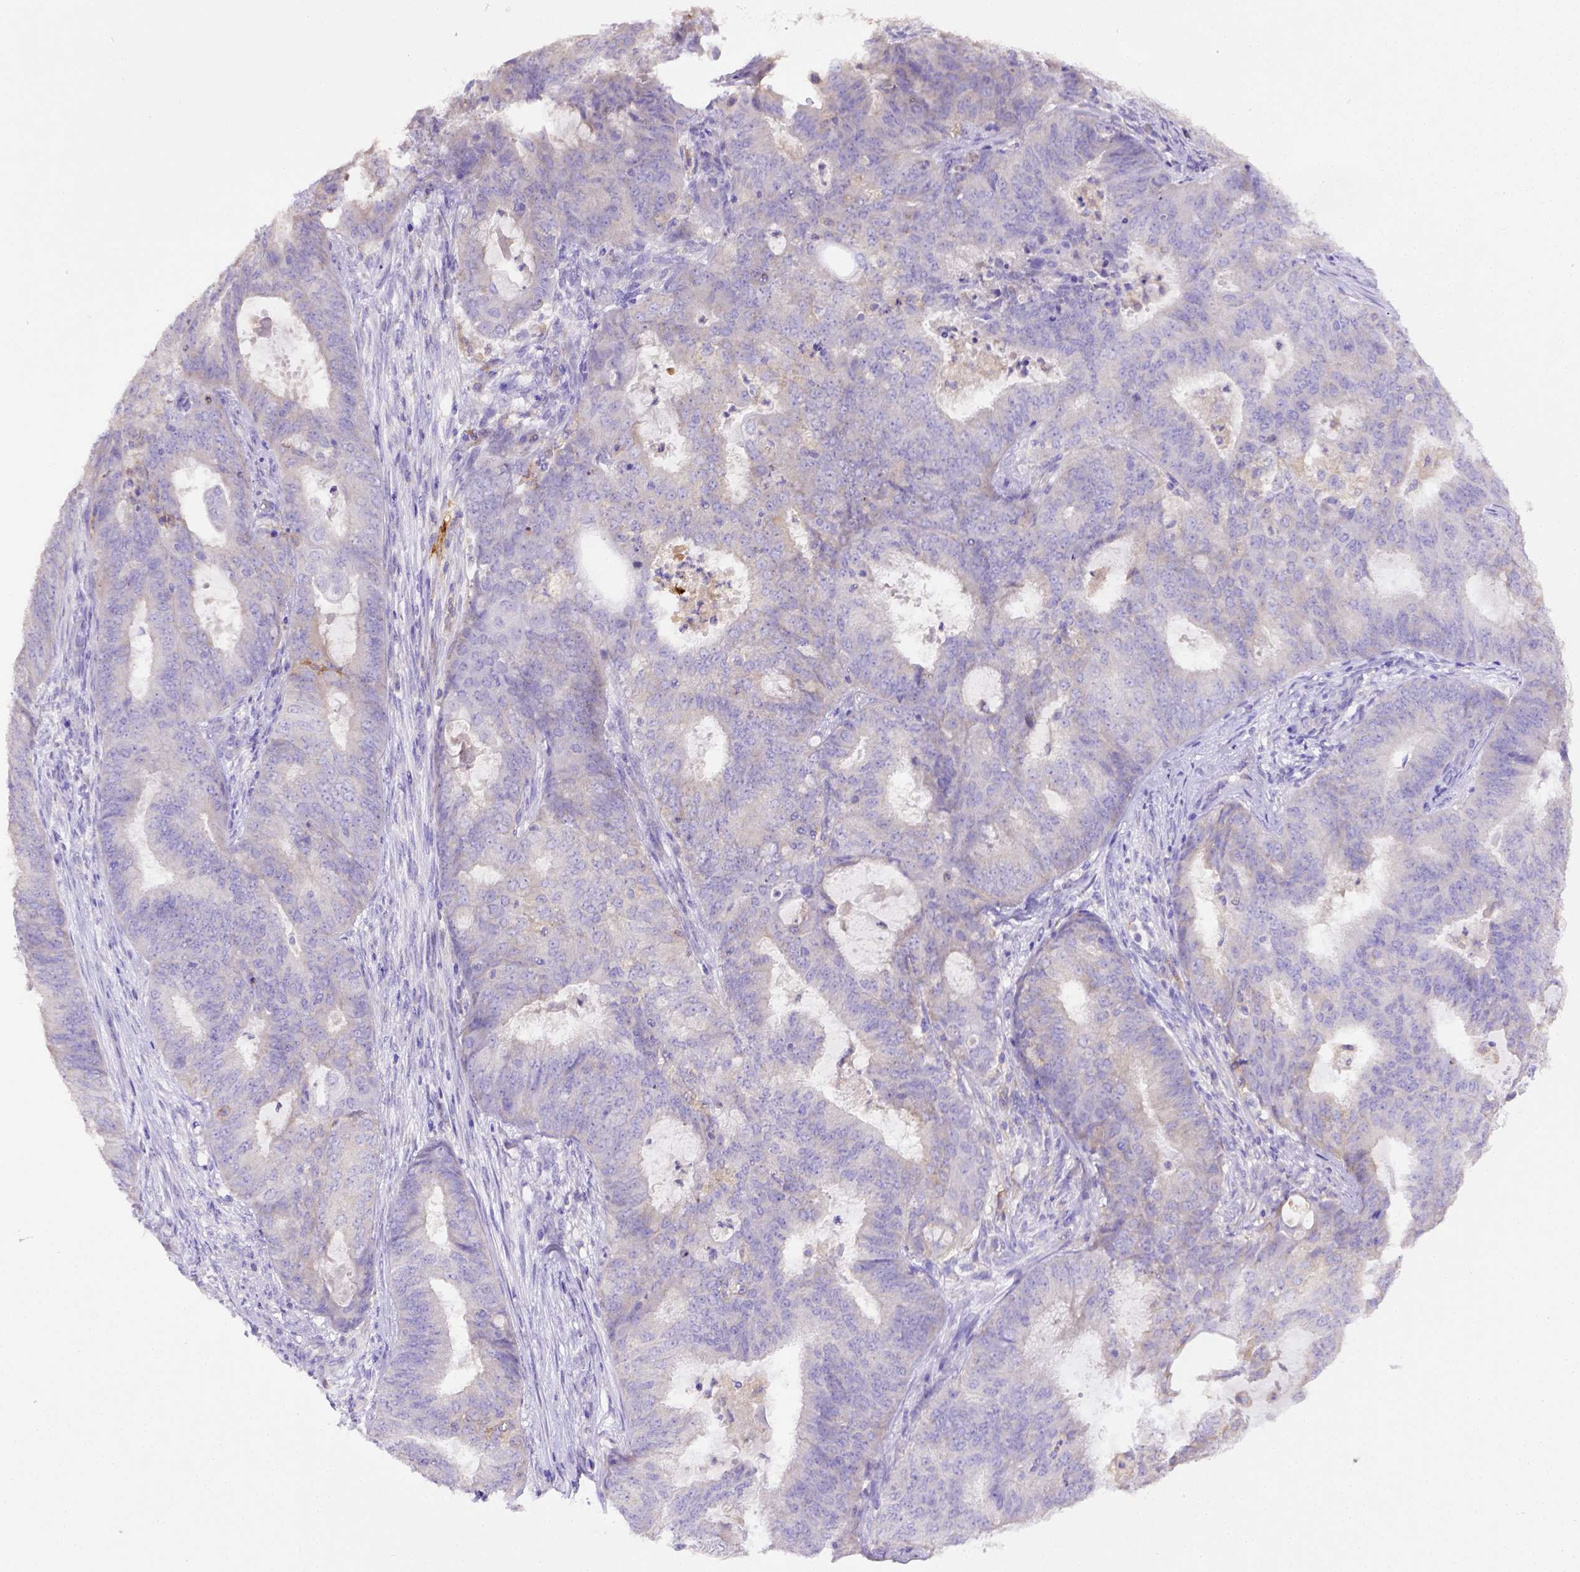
{"staining": {"intensity": "negative", "quantity": "none", "location": "none"}, "tissue": "endometrial cancer", "cell_type": "Tumor cells", "image_type": "cancer", "snomed": [{"axis": "morphology", "description": "Adenocarcinoma, NOS"}, {"axis": "topography", "description": "Endometrium"}], "caption": "Human endometrial cancer stained for a protein using immunohistochemistry (IHC) reveals no staining in tumor cells.", "gene": "CD40", "patient": {"sex": "female", "age": 62}}